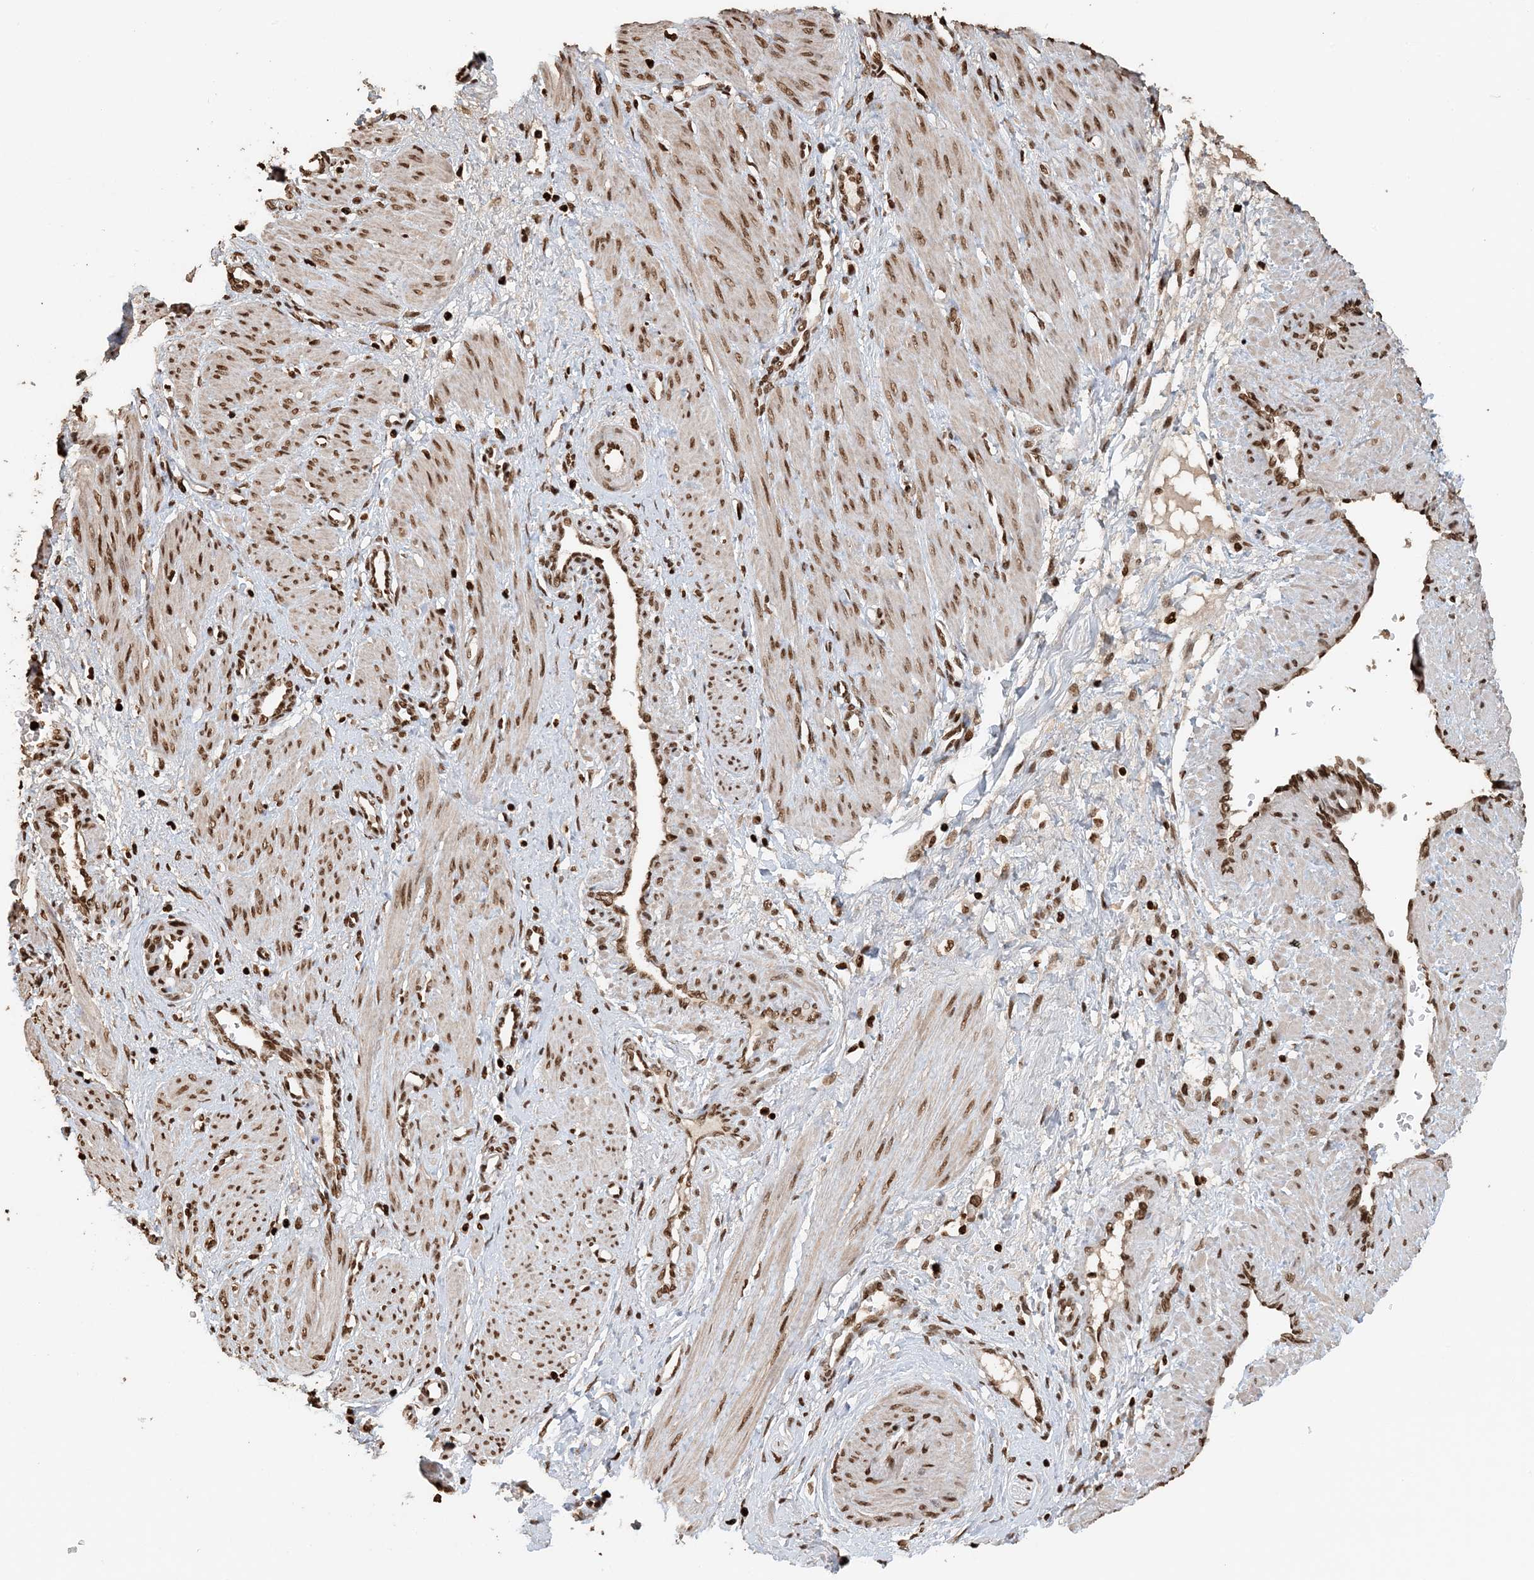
{"staining": {"intensity": "moderate", "quantity": ">75%", "location": "nuclear"}, "tissue": "smooth muscle", "cell_type": "Smooth muscle cells", "image_type": "normal", "snomed": [{"axis": "morphology", "description": "Normal tissue, NOS"}, {"axis": "topography", "description": "Endometrium"}], "caption": "Smooth muscle stained with DAB (3,3'-diaminobenzidine) immunohistochemistry exhibits medium levels of moderate nuclear positivity in approximately >75% of smooth muscle cells. Ihc stains the protein of interest in brown and the nuclei are stained blue.", "gene": "H3", "patient": {"sex": "female", "age": 33}}